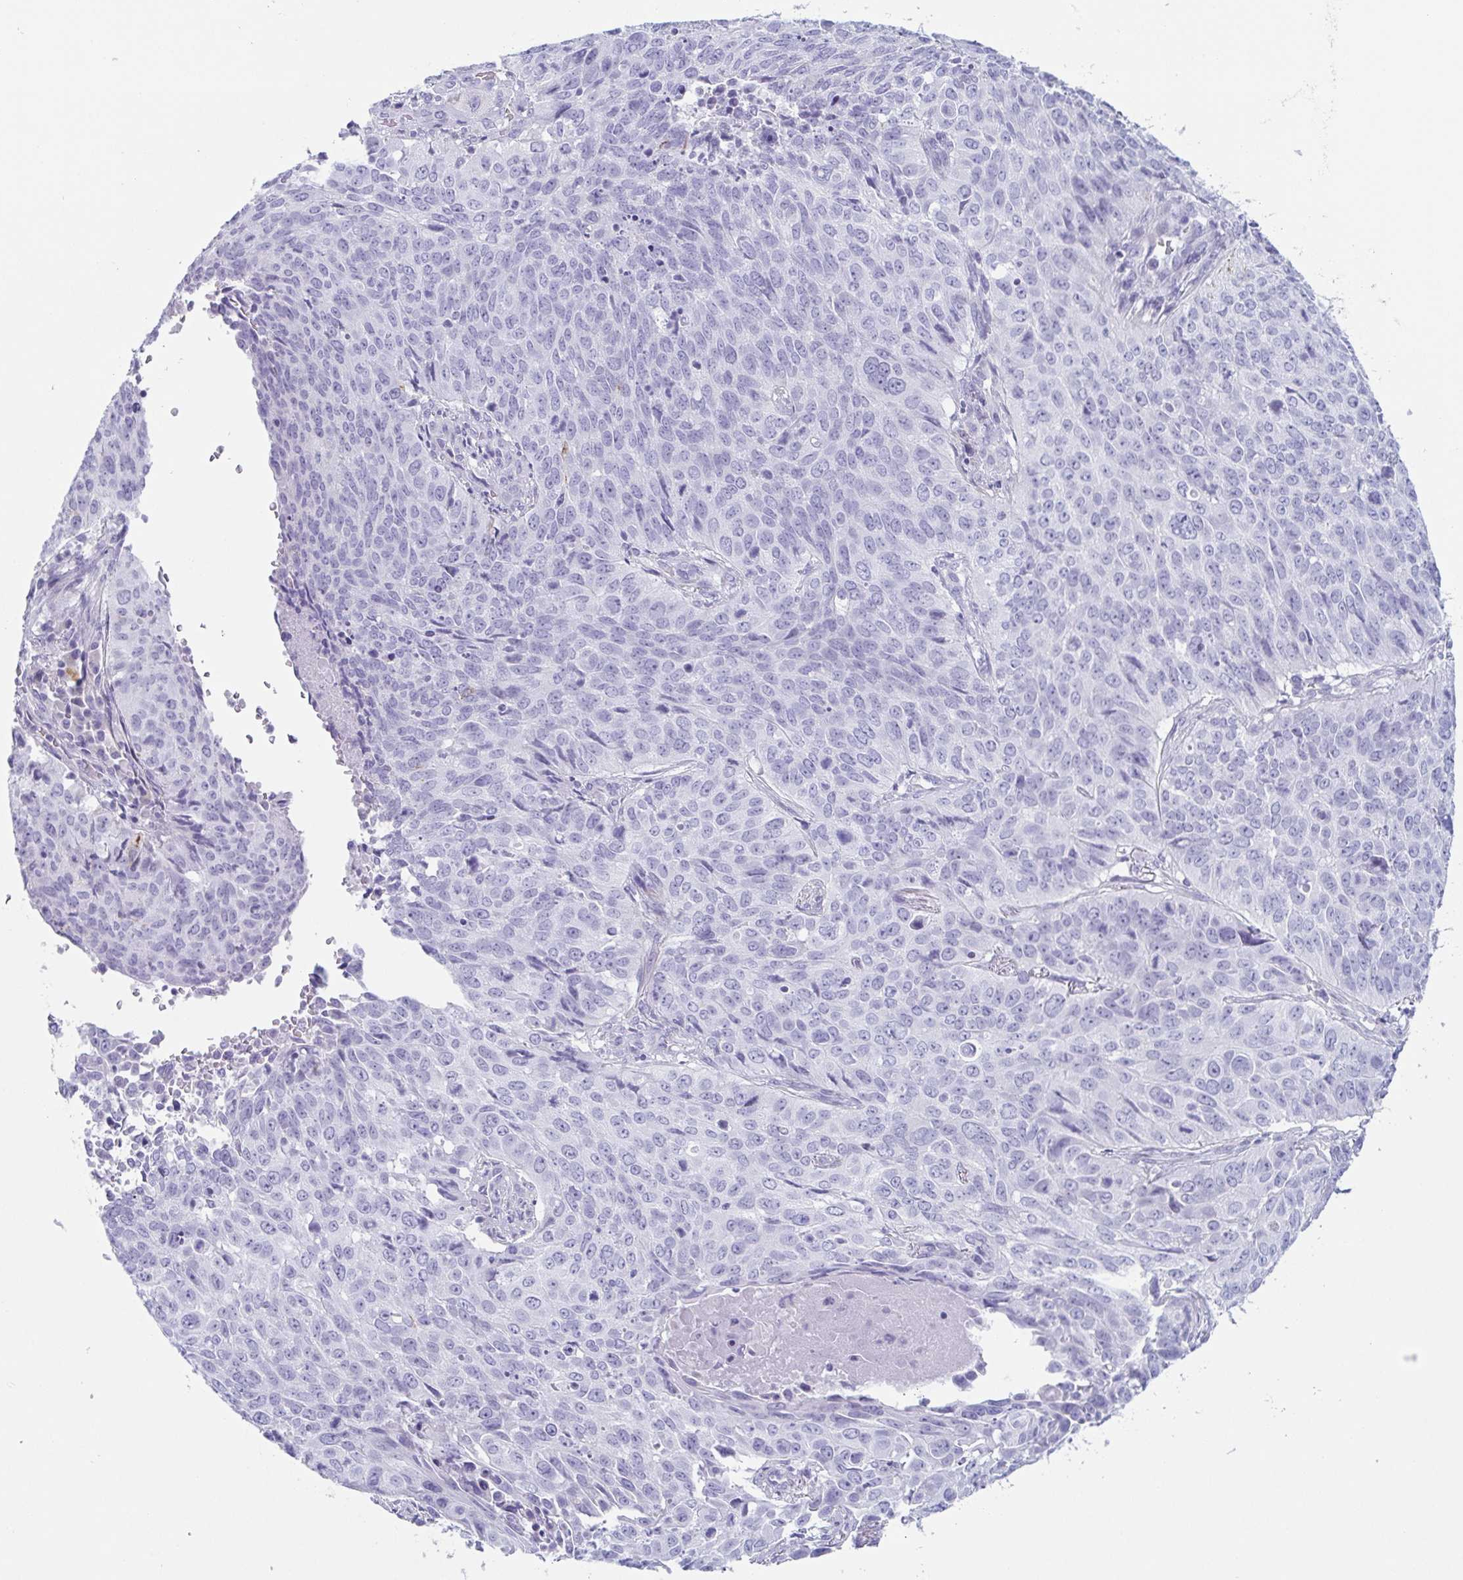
{"staining": {"intensity": "negative", "quantity": "none", "location": "none"}, "tissue": "lung cancer", "cell_type": "Tumor cells", "image_type": "cancer", "snomed": [{"axis": "morphology", "description": "Normal tissue, NOS"}, {"axis": "morphology", "description": "Squamous cell carcinoma, NOS"}, {"axis": "topography", "description": "Bronchus"}, {"axis": "topography", "description": "Lung"}], "caption": "Immunohistochemical staining of lung cancer reveals no significant expression in tumor cells.", "gene": "TAGLN3", "patient": {"sex": "male", "age": 64}}